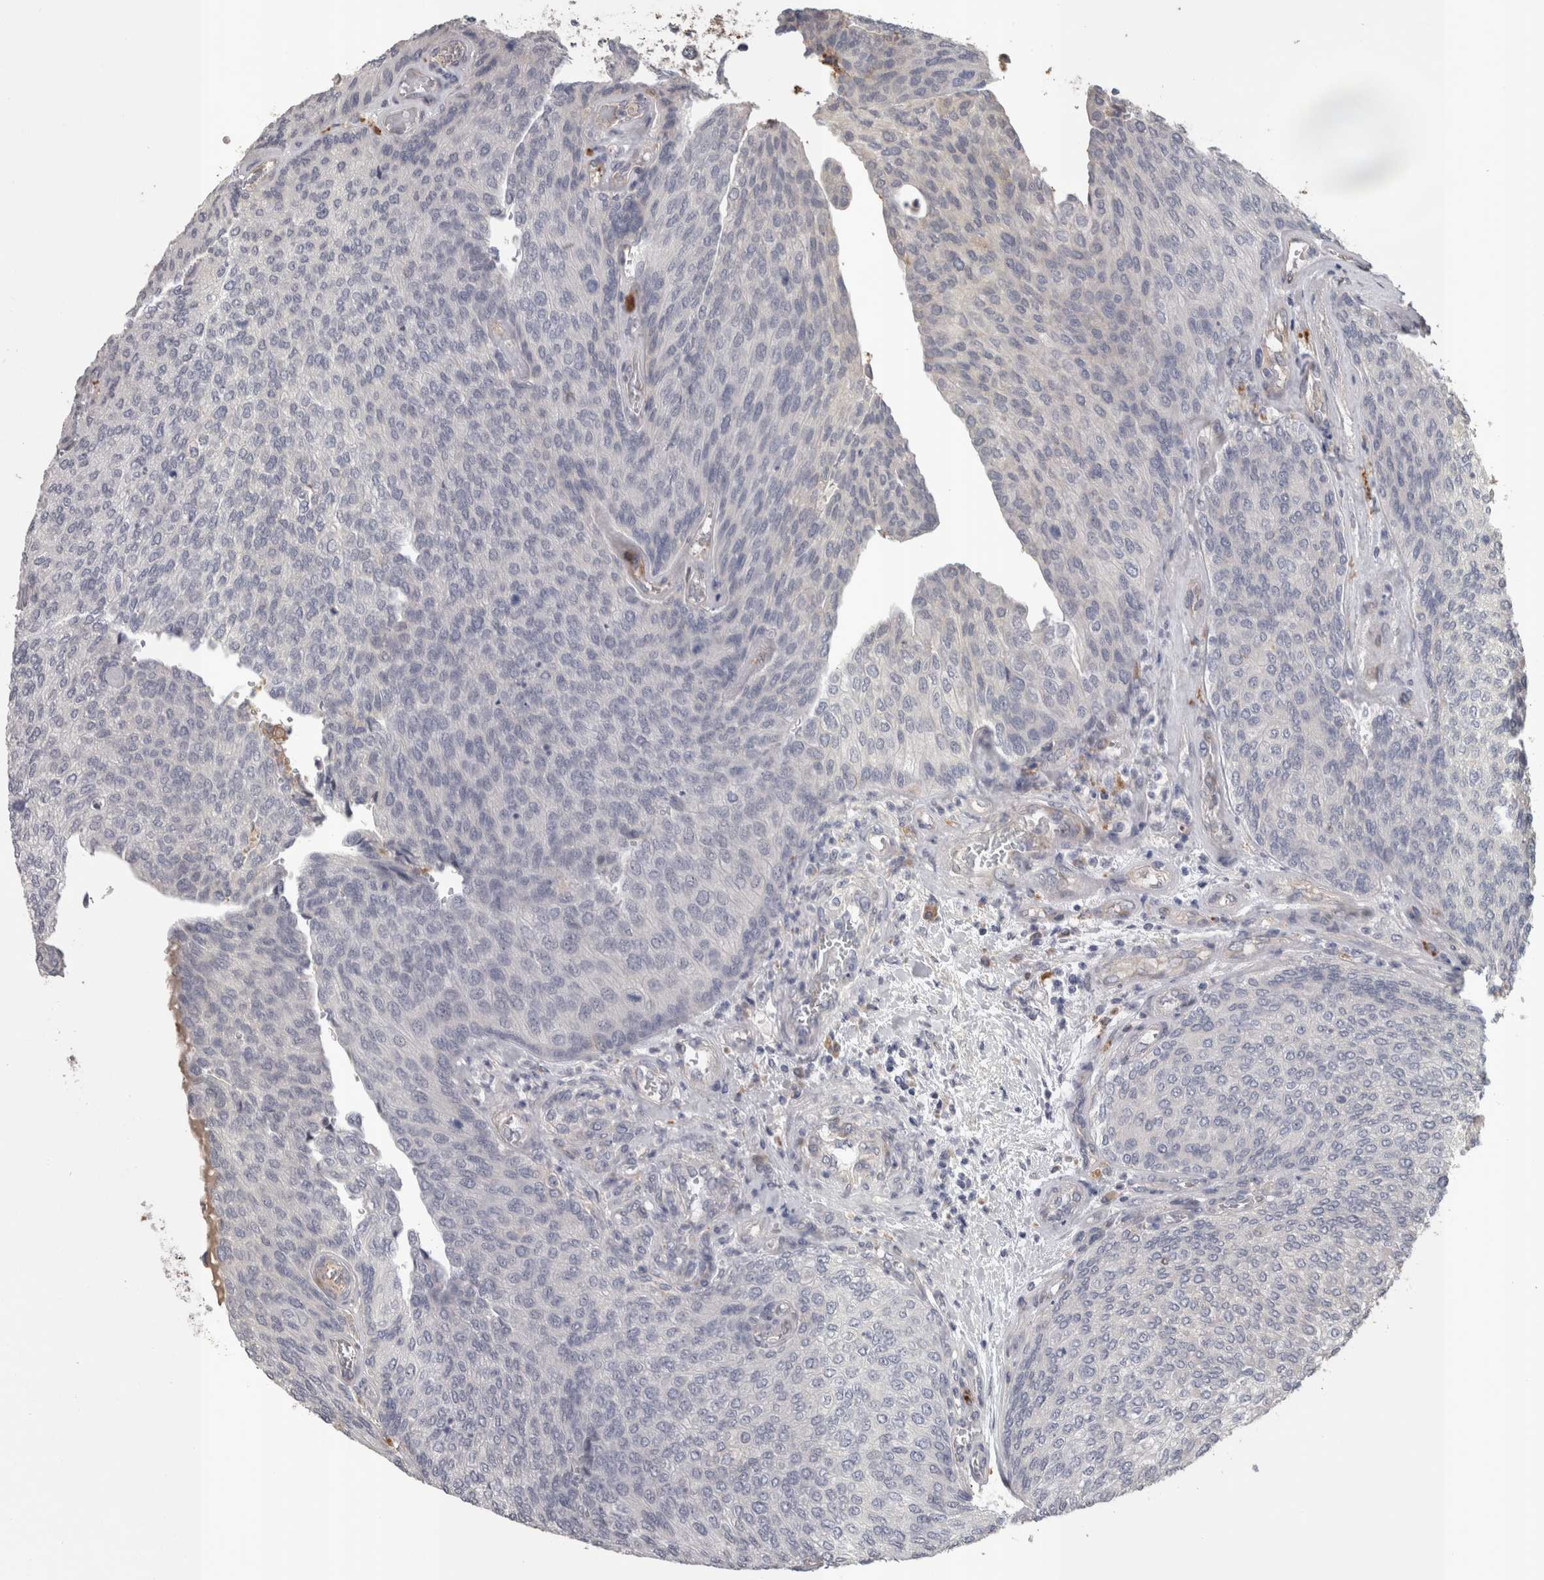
{"staining": {"intensity": "negative", "quantity": "none", "location": "none"}, "tissue": "urothelial cancer", "cell_type": "Tumor cells", "image_type": "cancer", "snomed": [{"axis": "morphology", "description": "Urothelial carcinoma, Low grade"}, {"axis": "topography", "description": "Urinary bladder"}], "caption": "Immunohistochemistry of low-grade urothelial carcinoma demonstrates no expression in tumor cells.", "gene": "STC1", "patient": {"sex": "female", "age": 79}}